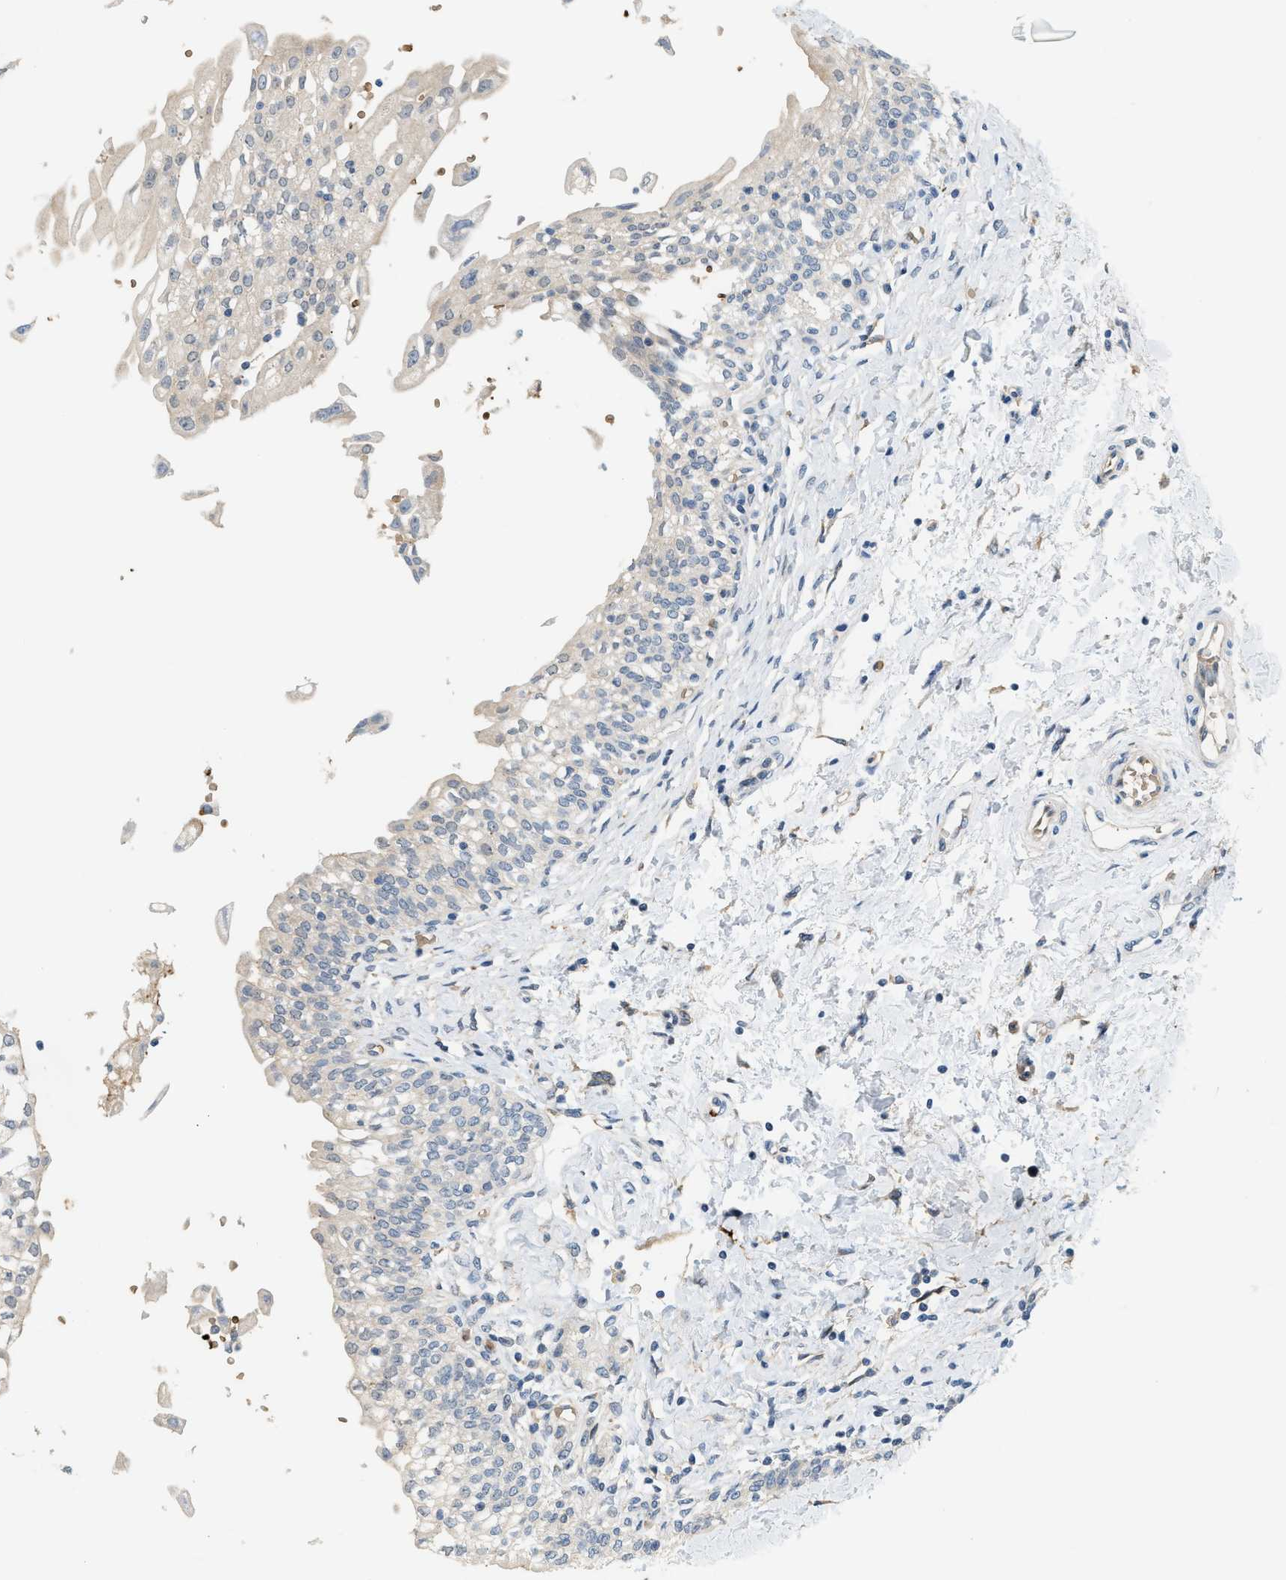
{"staining": {"intensity": "negative", "quantity": "none", "location": "none"}, "tissue": "urinary bladder", "cell_type": "Urothelial cells", "image_type": "normal", "snomed": [{"axis": "morphology", "description": "Normal tissue, NOS"}, {"axis": "topography", "description": "Urinary bladder"}], "caption": "Urothelial cells show no significant expression in normal urinary bladder.", "gene": "CYTH2", "patient": {"sex": "male", "age": 55}}